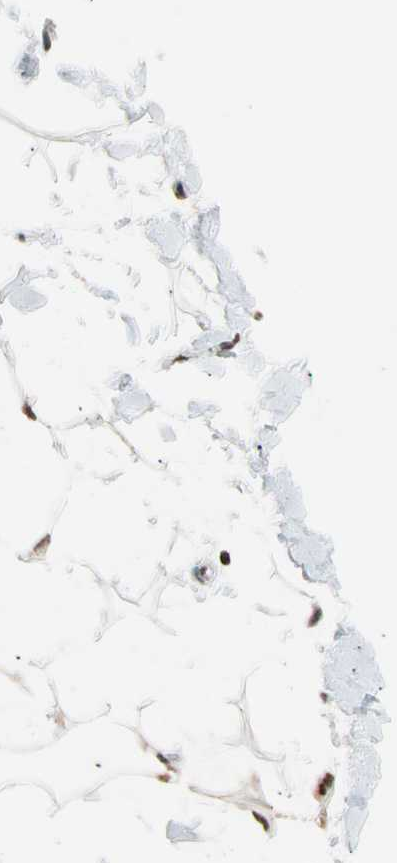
{"staining": {"intensity": "moderate", "quantity": "25%-75%", "location": "nuclear"}, "tissue": "adipose tissue", "cell_type": "Adipocytes", "image_type": "normal", "snomed": [{"axis": "morphology", "description": "Normal tissue, NOS"}, {"axis": "topography", "description": "Soft tissue"}], "caption": "IHC (DAB (3,3'-diaminobenzidine)) staining of benign adipose tissue displays moderate nuclear protein staining in about 25%-75% of adipocytes.", "gene": "GPX4", "patient": {"sex": "male", "age": 72}}